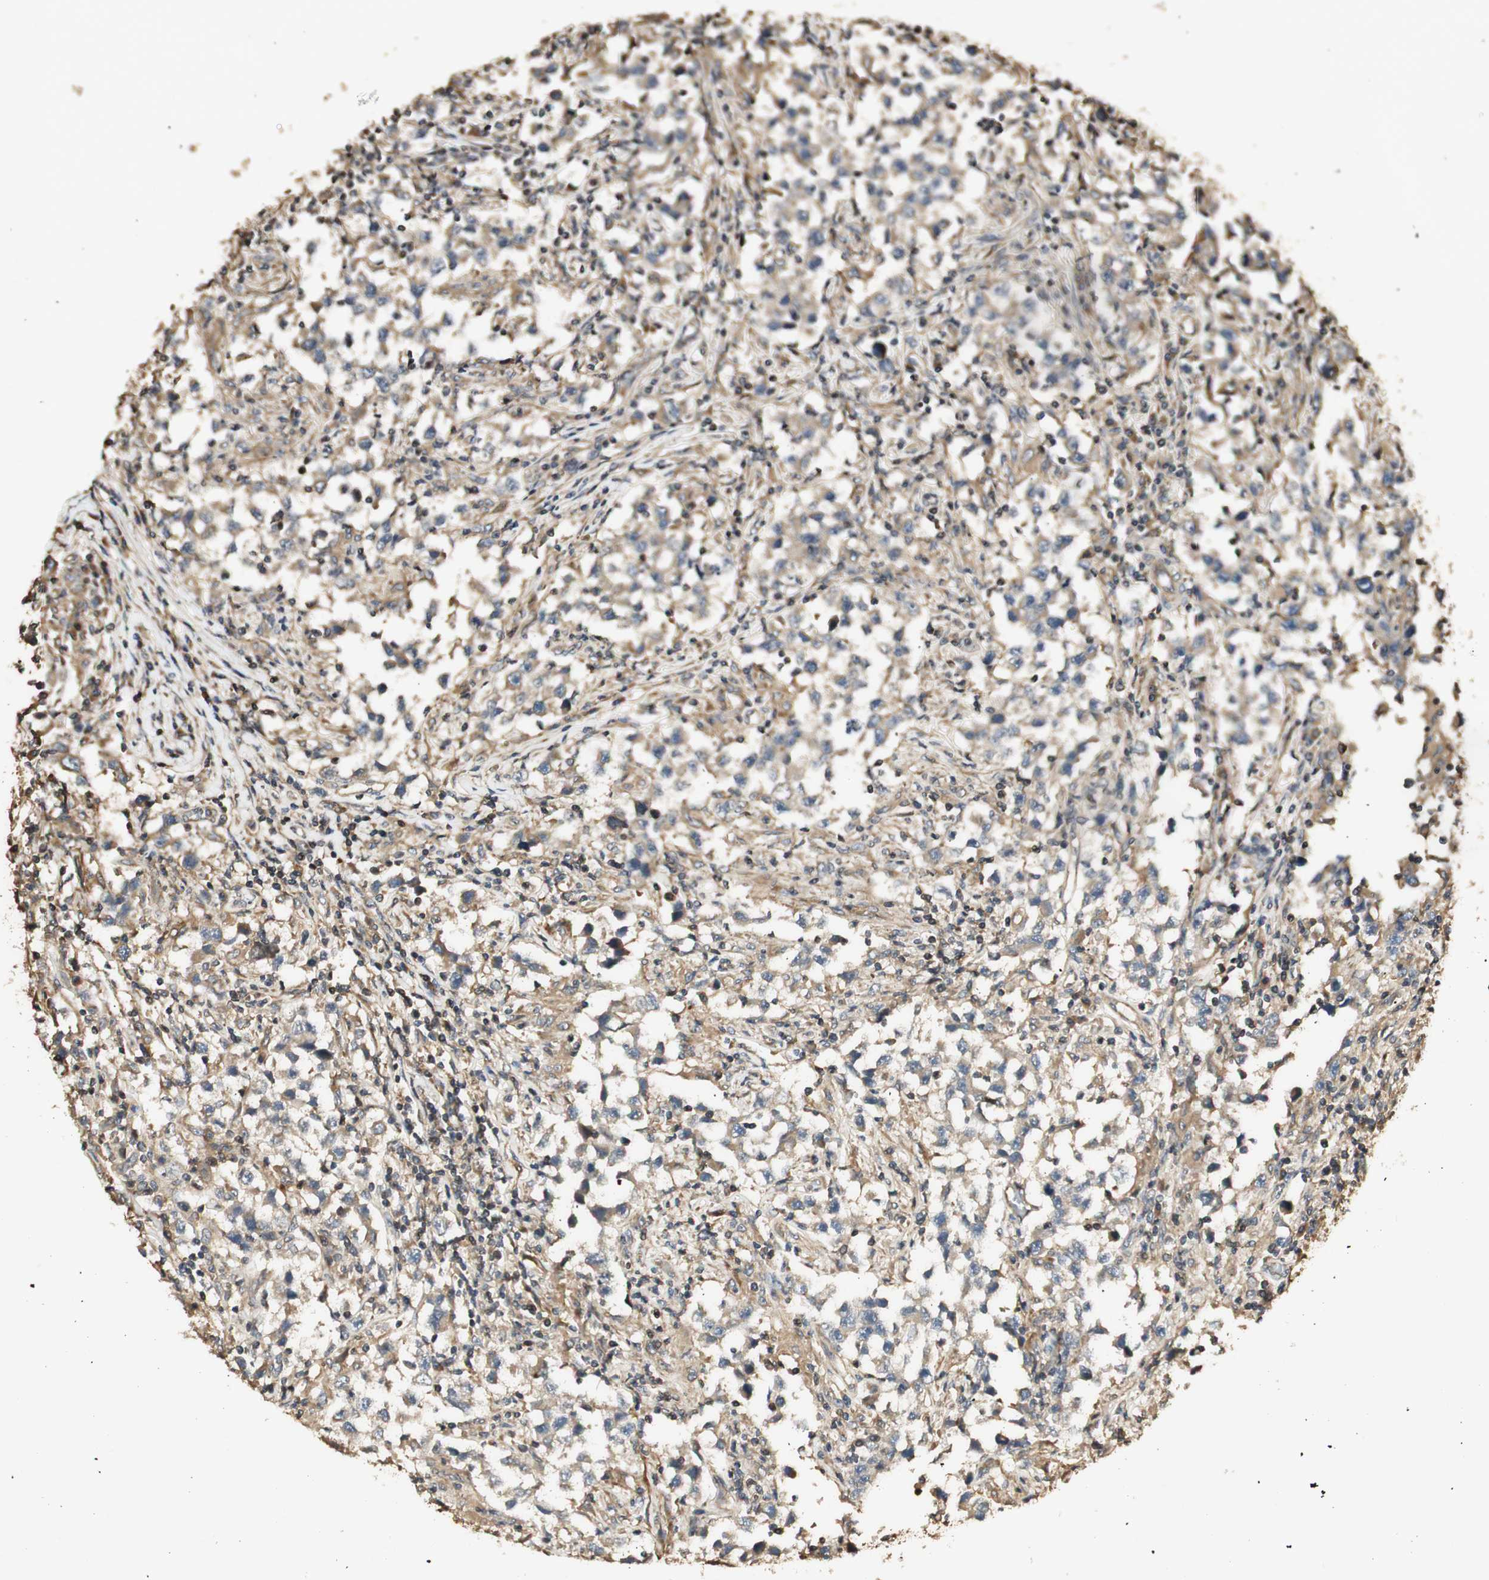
{"staining": {"intensity": "moderate", "quantity": ">75%", "location": "cytoplasmic/membranous"}, "tissue": "testis cancer", "cell_type": "Tumor cells", "image_type": "cancer", "snomed": [{"axis": "morphology", "description": "Carcinoma, Embryonal, NOS"}, {"axis": "topography", "description": "Testis"}], "caption": "A brown stain labels moderate cytoplasmic/membranous positivity of a protein in testis cancer (embryonal carcinoma) tumor cells.", "gene": "AGER", "patient": {"sex": "male", "age": 21}}